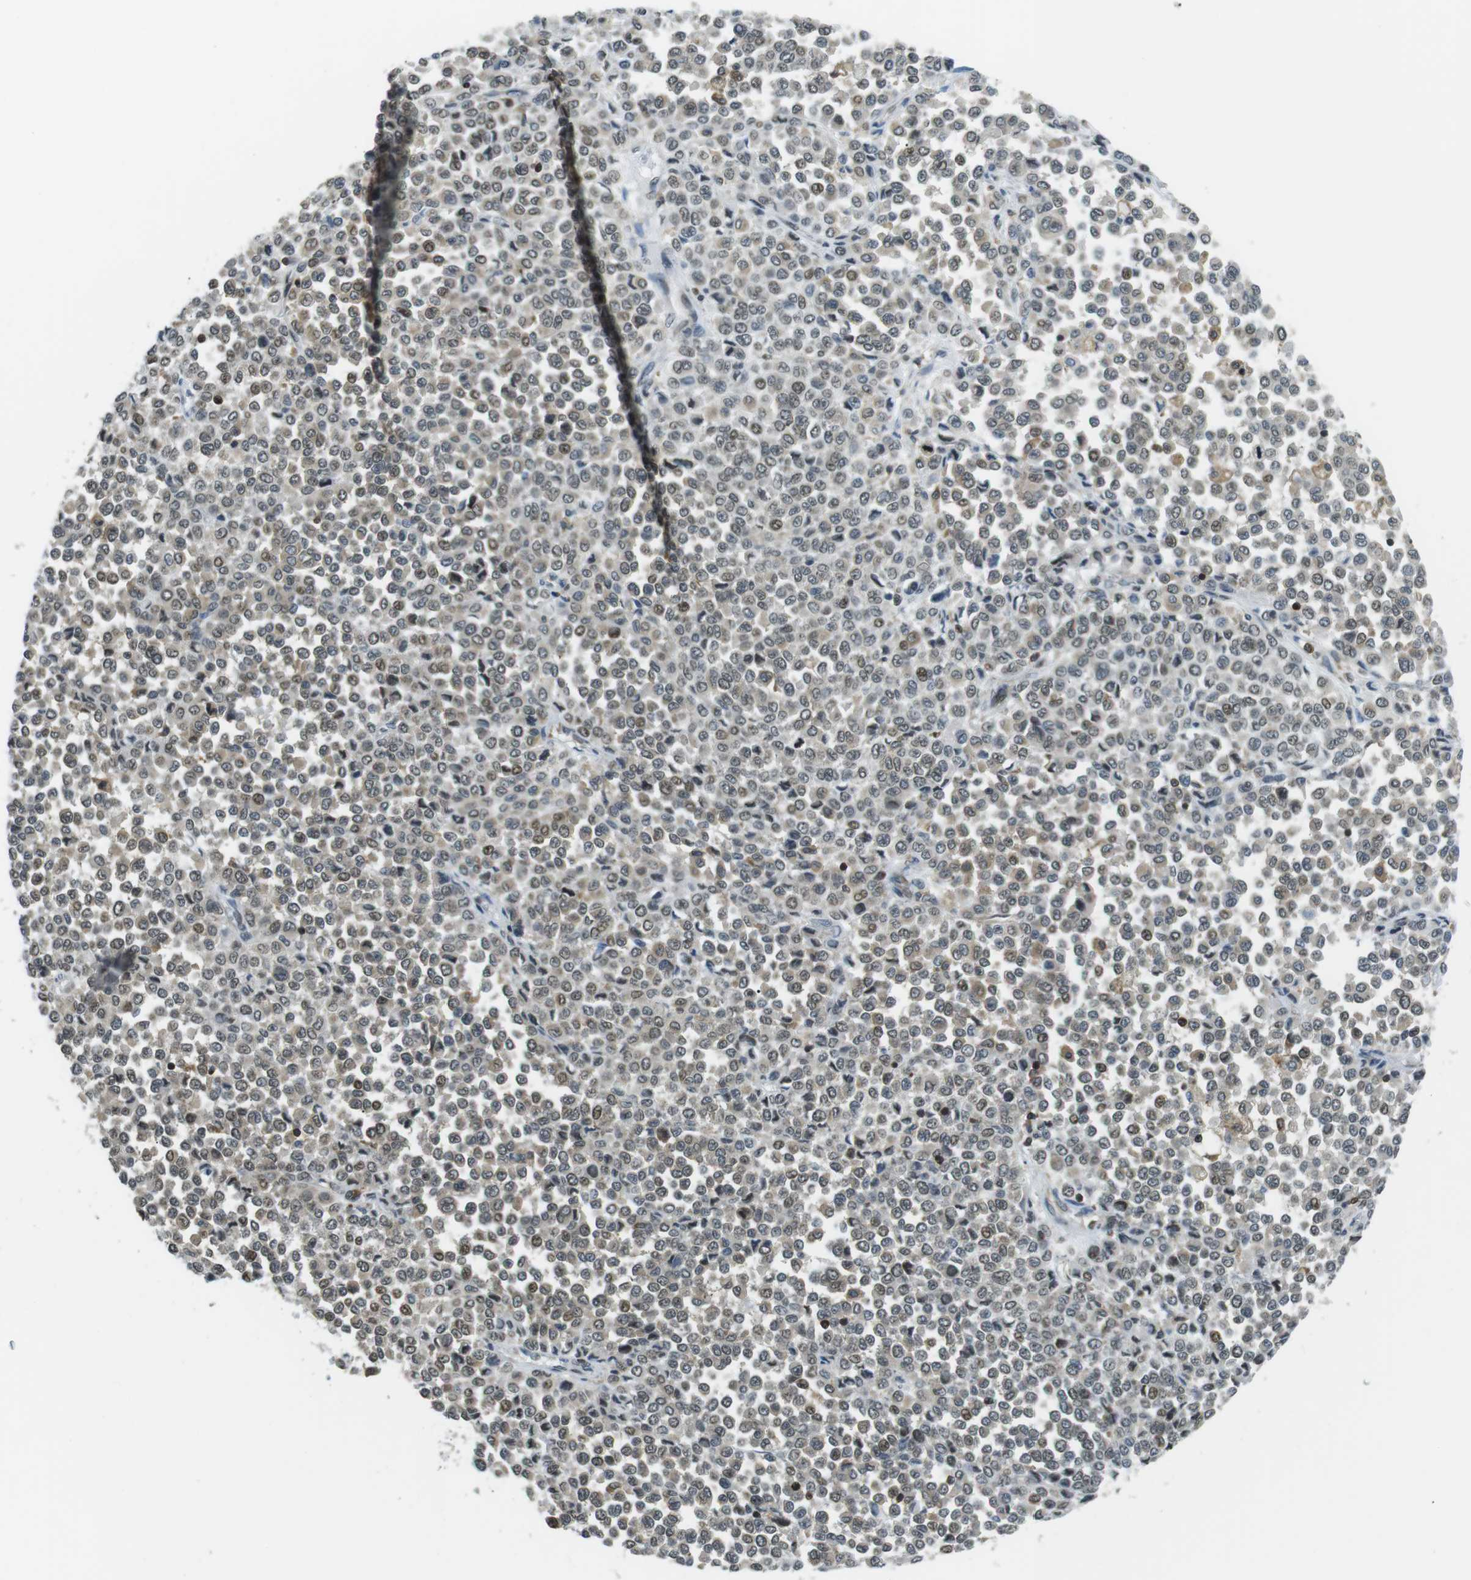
{"staining": {"intensity": "weak", "quantity": "25%-75%", "location": "nuclear"}, "tissue": "melanoma", "cell_type": "Tumor cells", "image_type": "cancer", "snomed": [{"axis": "morphology", "description": "Malignant melanoma, Metastatic site"}, {"axis": "topography", "description": "Pancreas"}], "caption": "Brown immunohistochemical staining in melanoma demonstrates weak nuclear positivity in approximately 25%-75% of tumor cells.", "gene": "STK10", "patient": {"sex": "female", "age": 30}}